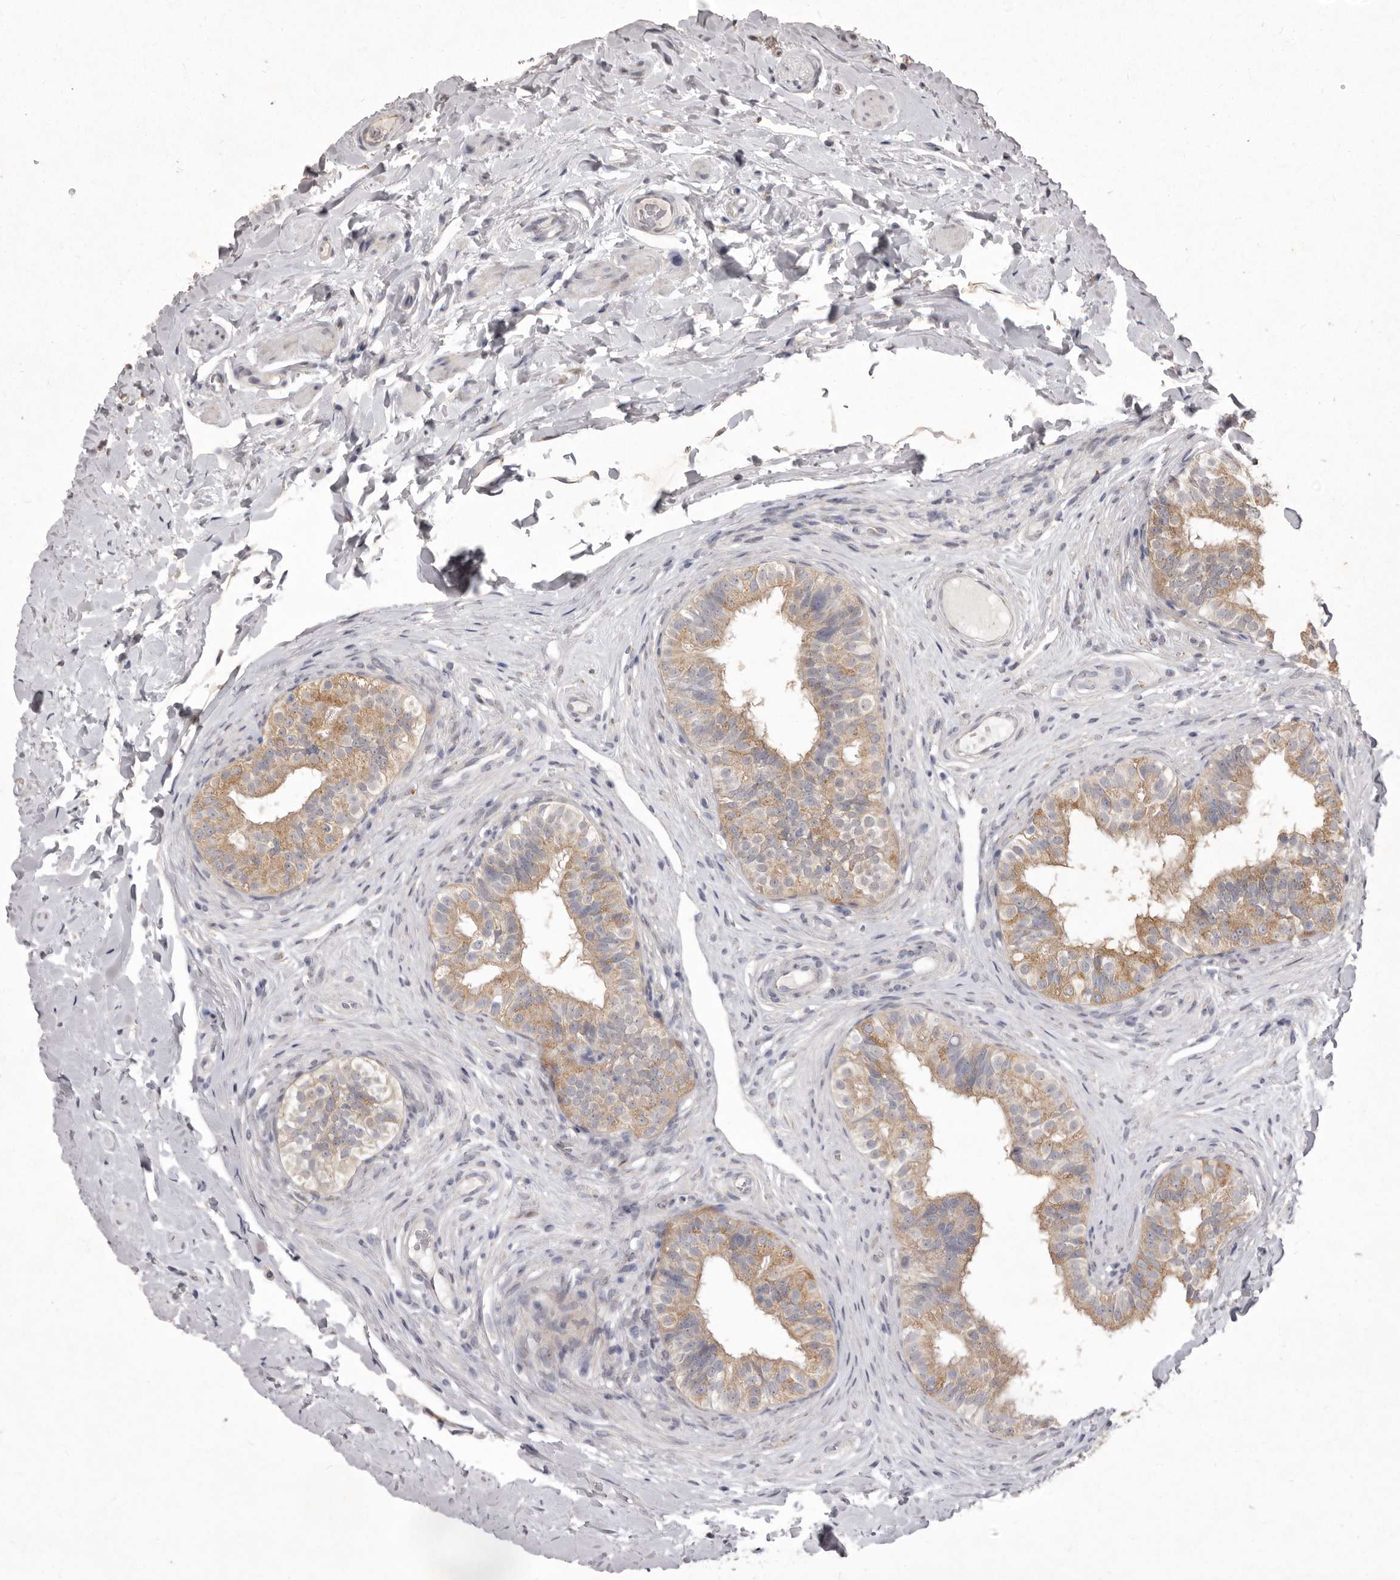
{"staining": {"intensity": "moderate", "quantity": ">75%", "location": "cytoplasmic/membranous"}, "tissue": "epididymis", "cell_type": "Glandular cells", "image_type": "normal", "snomed": [{"axis": "morphology", "description": "Normal tissue, NOS"}, {"axis": "topography", "description": "Epididymis"}], "caption": "Immunohistochemical staining of normal human epididymis displays moderate cytoplasmic/membranous protein positivity in about >75% of glandular cells.", "gene": "P2RX6", "patient": {"sex": "male", "age": 49}}